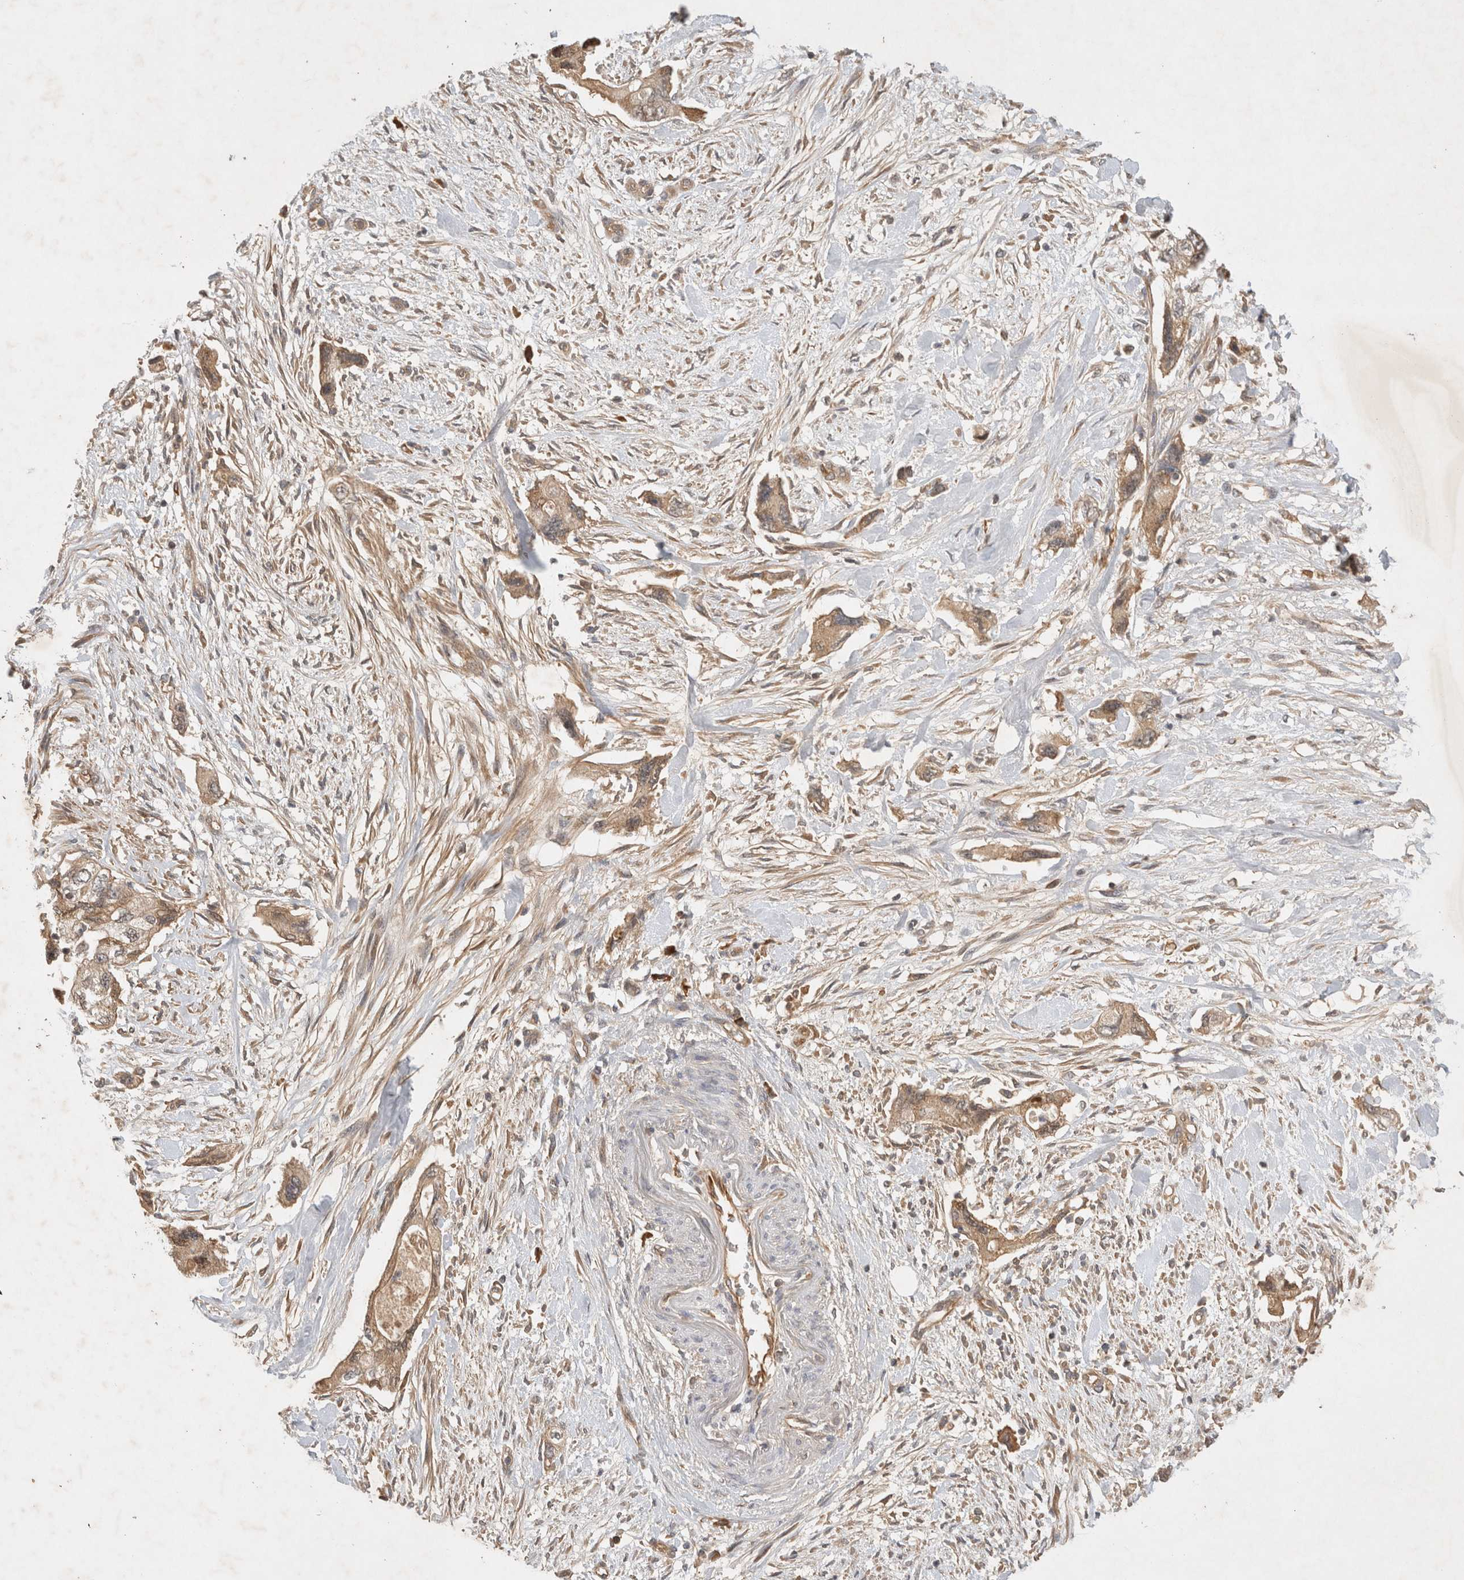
{"staining": {"intensity": "weak", "quantity": ">75%", "location": "cytoplasmic/membranous"}, "tissue": "pancreatic cancer", "cell_type": "Tumor cells", "image_type": "cancer", "snomed": [{"axis": "morphology", "description": "Adenocarcinoma, NOS"}, {"axis": "topography", "description": "Pancreas"}], "caption": "Pancreatic cancer tissue demonstrates weak cytoplasmic/membranous staining in about >75% of tumor cells, visualized by immunohistochemistry.", "gene": "YES1", "patient": {"sex": "female", "age": 73}}